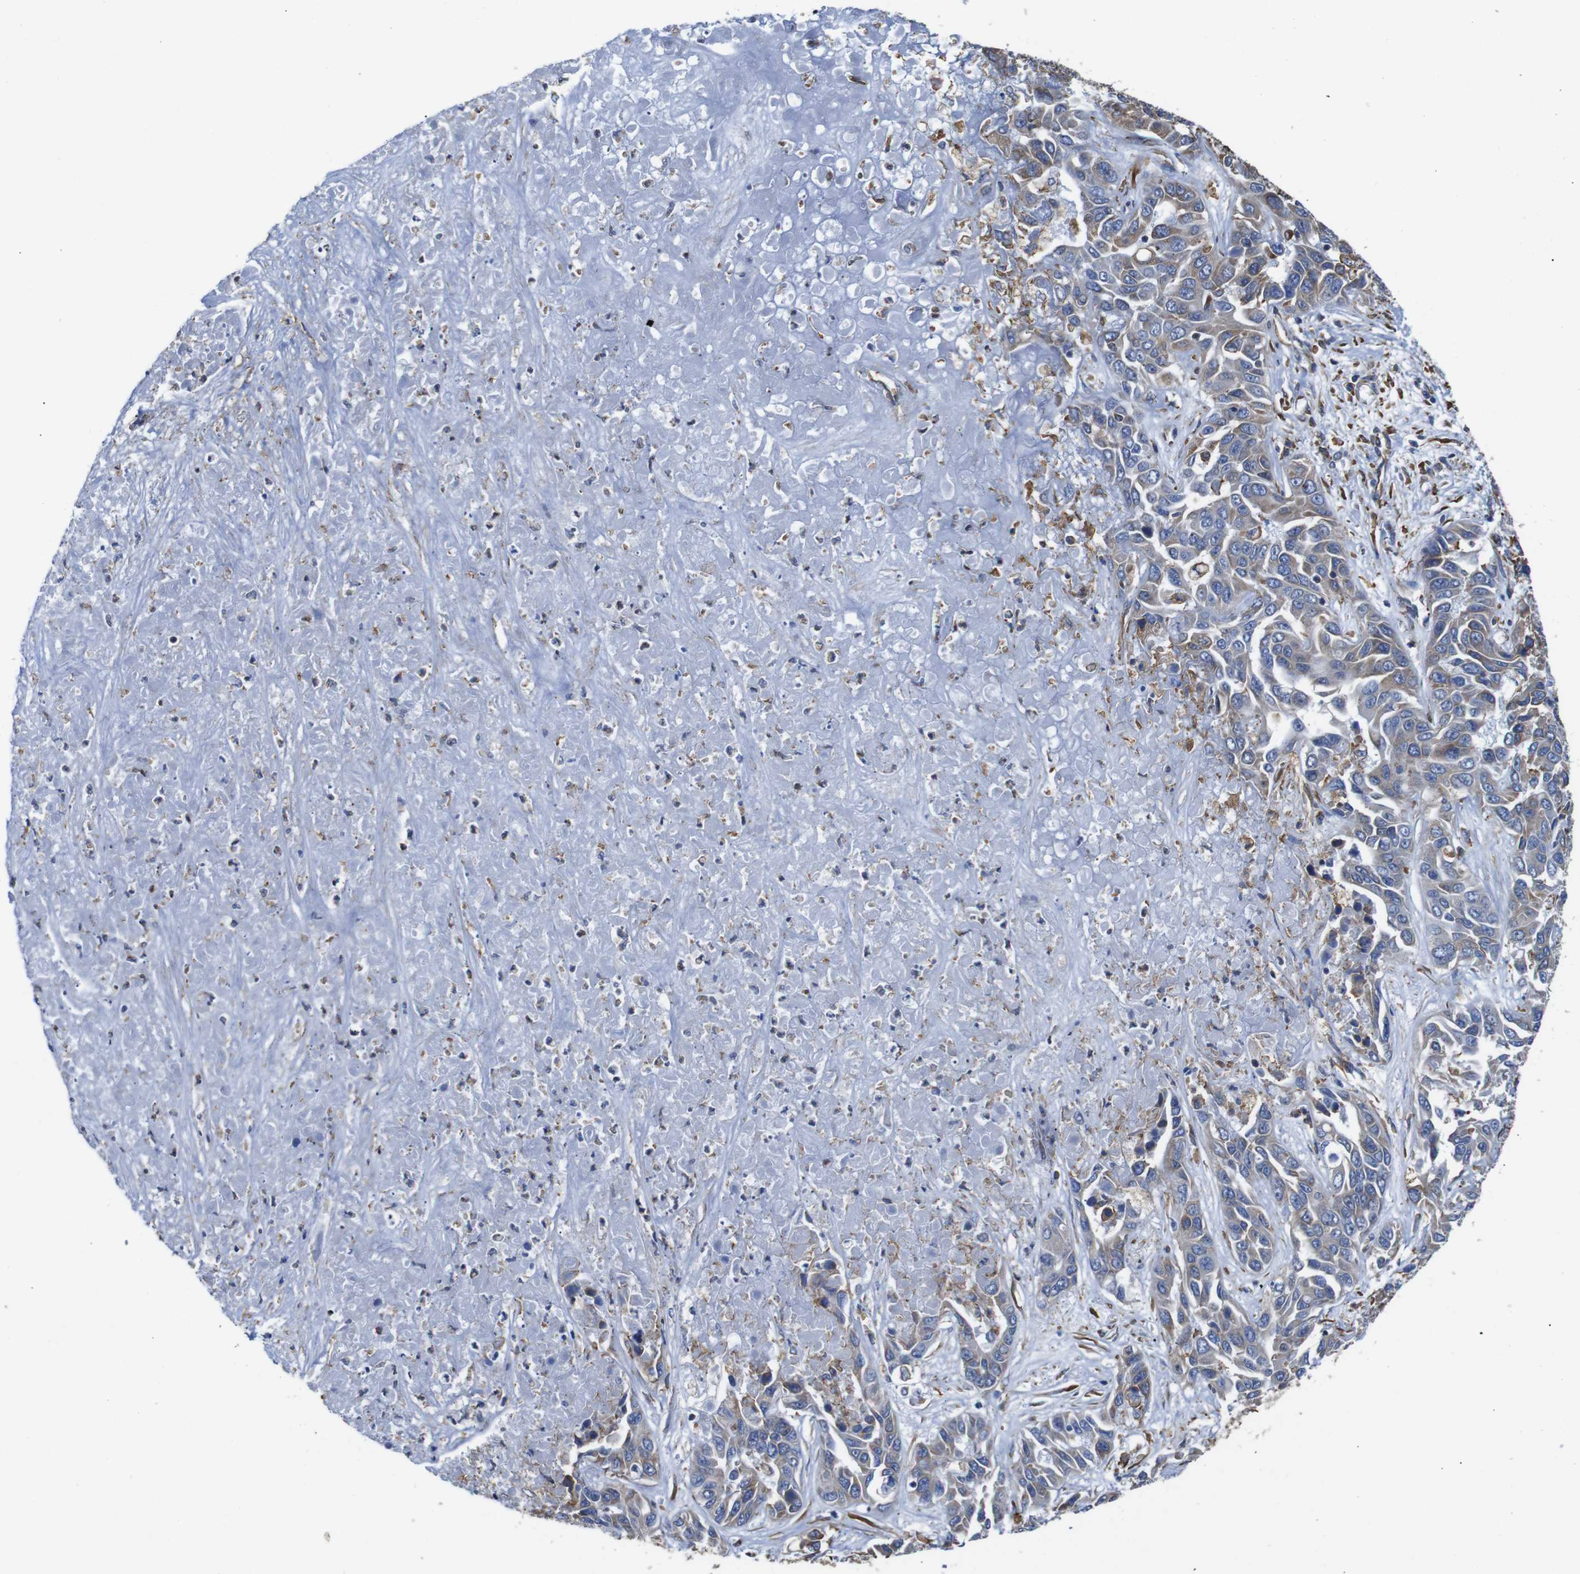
{"staining": {"intensity": "moderate", "quantity": ">75%", "location": "cytoplasmic/membranous"}, "tissue": "liver cancer", "cell_type": "Tumor cells", "image_type": "cancer", "snomed": [{"axis": "morphology", "description": "Cholangiocarcinoma"}, {"axis": "topography", "description": "Liver"}], "caption": "Immunohistochemical staining of cholangiocarcinoma (liver) shows medium levels of moderate cytoplasmic/membranous positivity in approximately >75% of tumor cells.", "gene": "PPIB", "patient": {"sex": "female", "age": 52}}